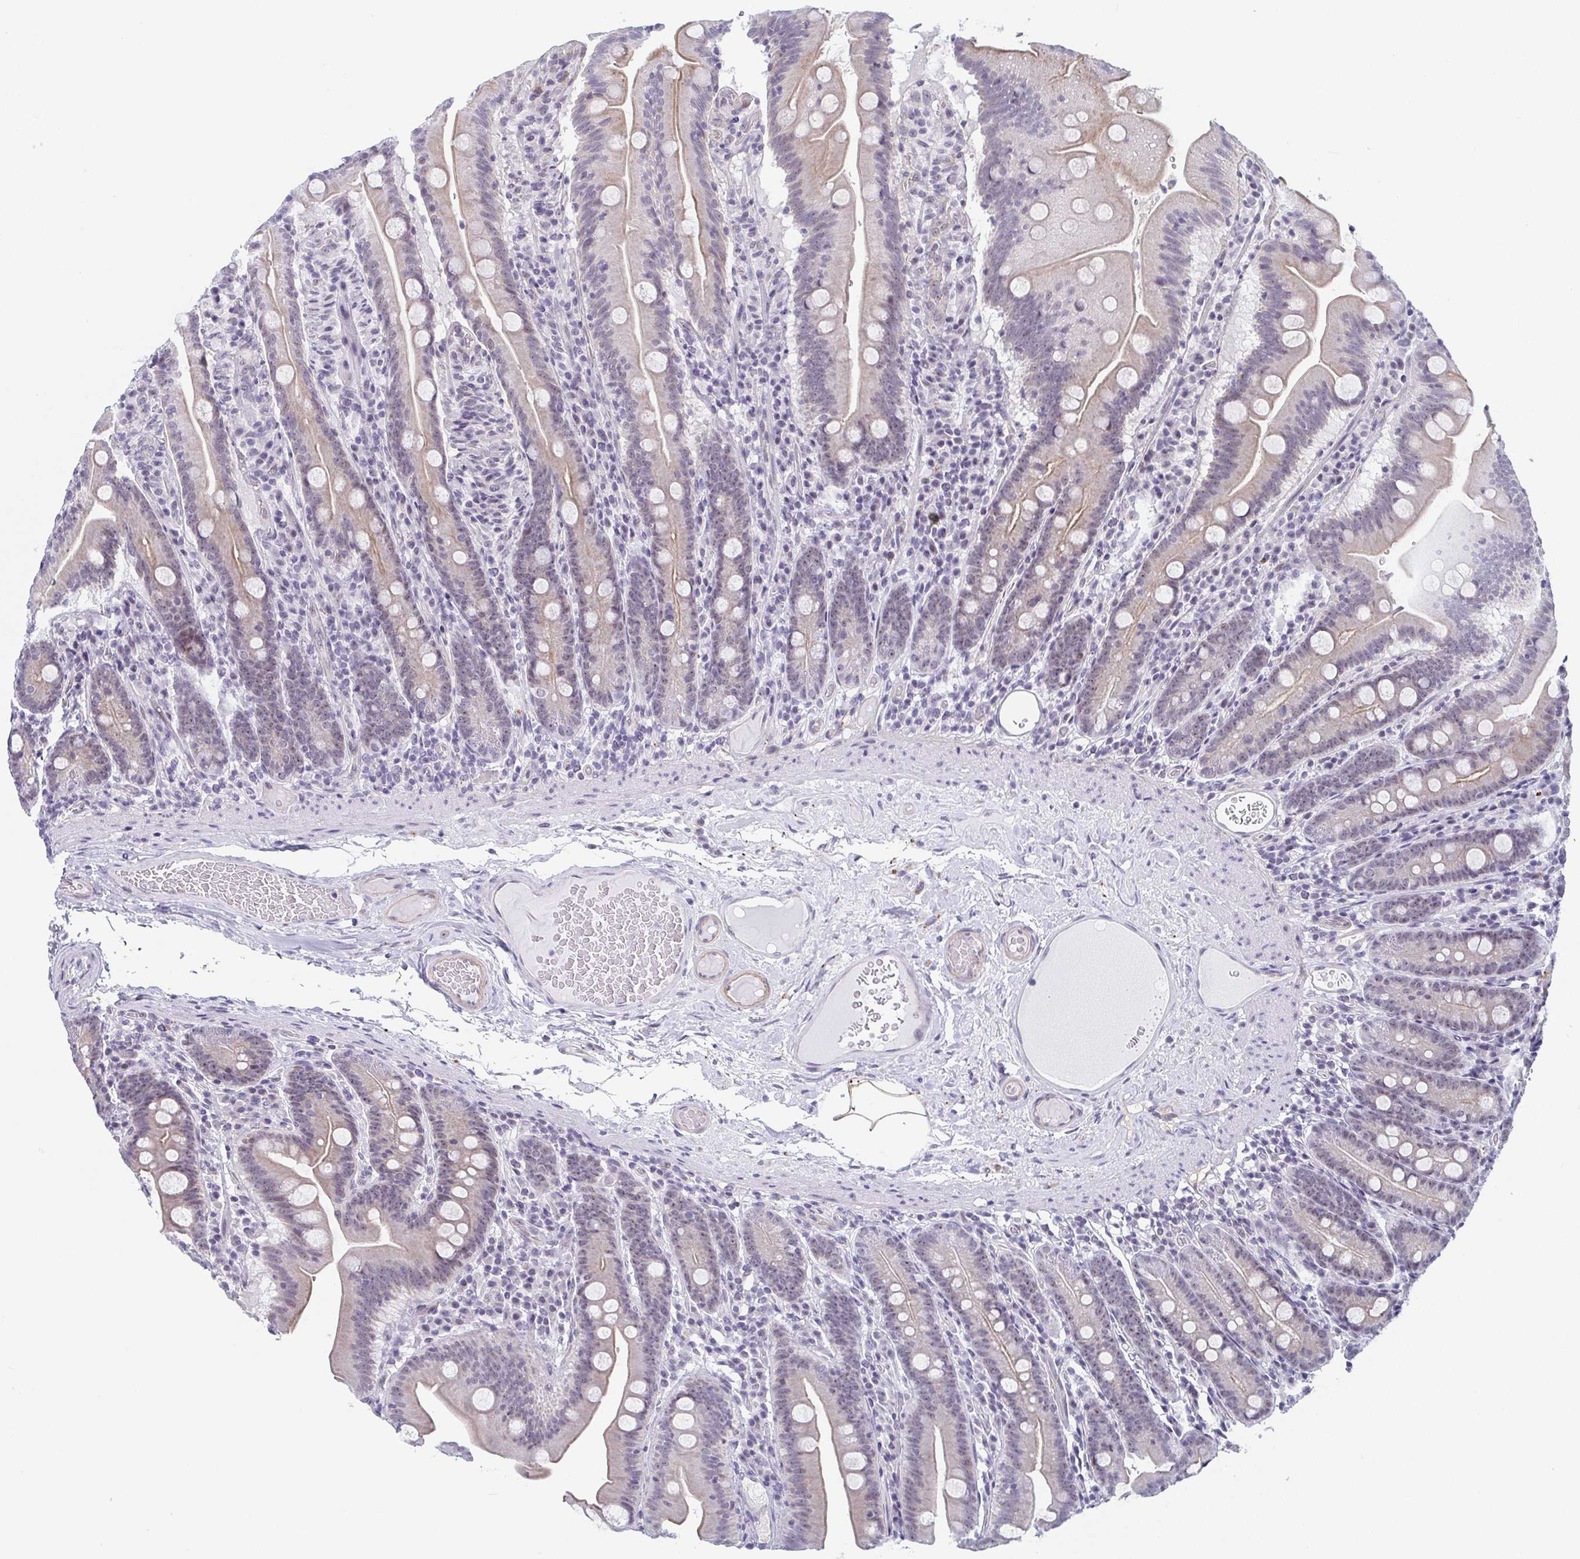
{"staining": {"intensity": "moderate", "quantity": "25%-75%", "location": "cytoplasmic/membranous"}, "tissue": "small intestine", "cell_type": "Glandular cells", "image_type": "normal", "snomed": [{"axis": "morphology", "description": "Normal tissue, NOS"}, {"axis": "topography", "description": "Small intestine"}], "caption": "A medium amount of moderate cytoplasmic/membranous expression is present in about 25%-75% of glandular cells in unremarkable small intestine.", "gene": "EXOSC7", "patient": {"sex": "male", "age": 37}}